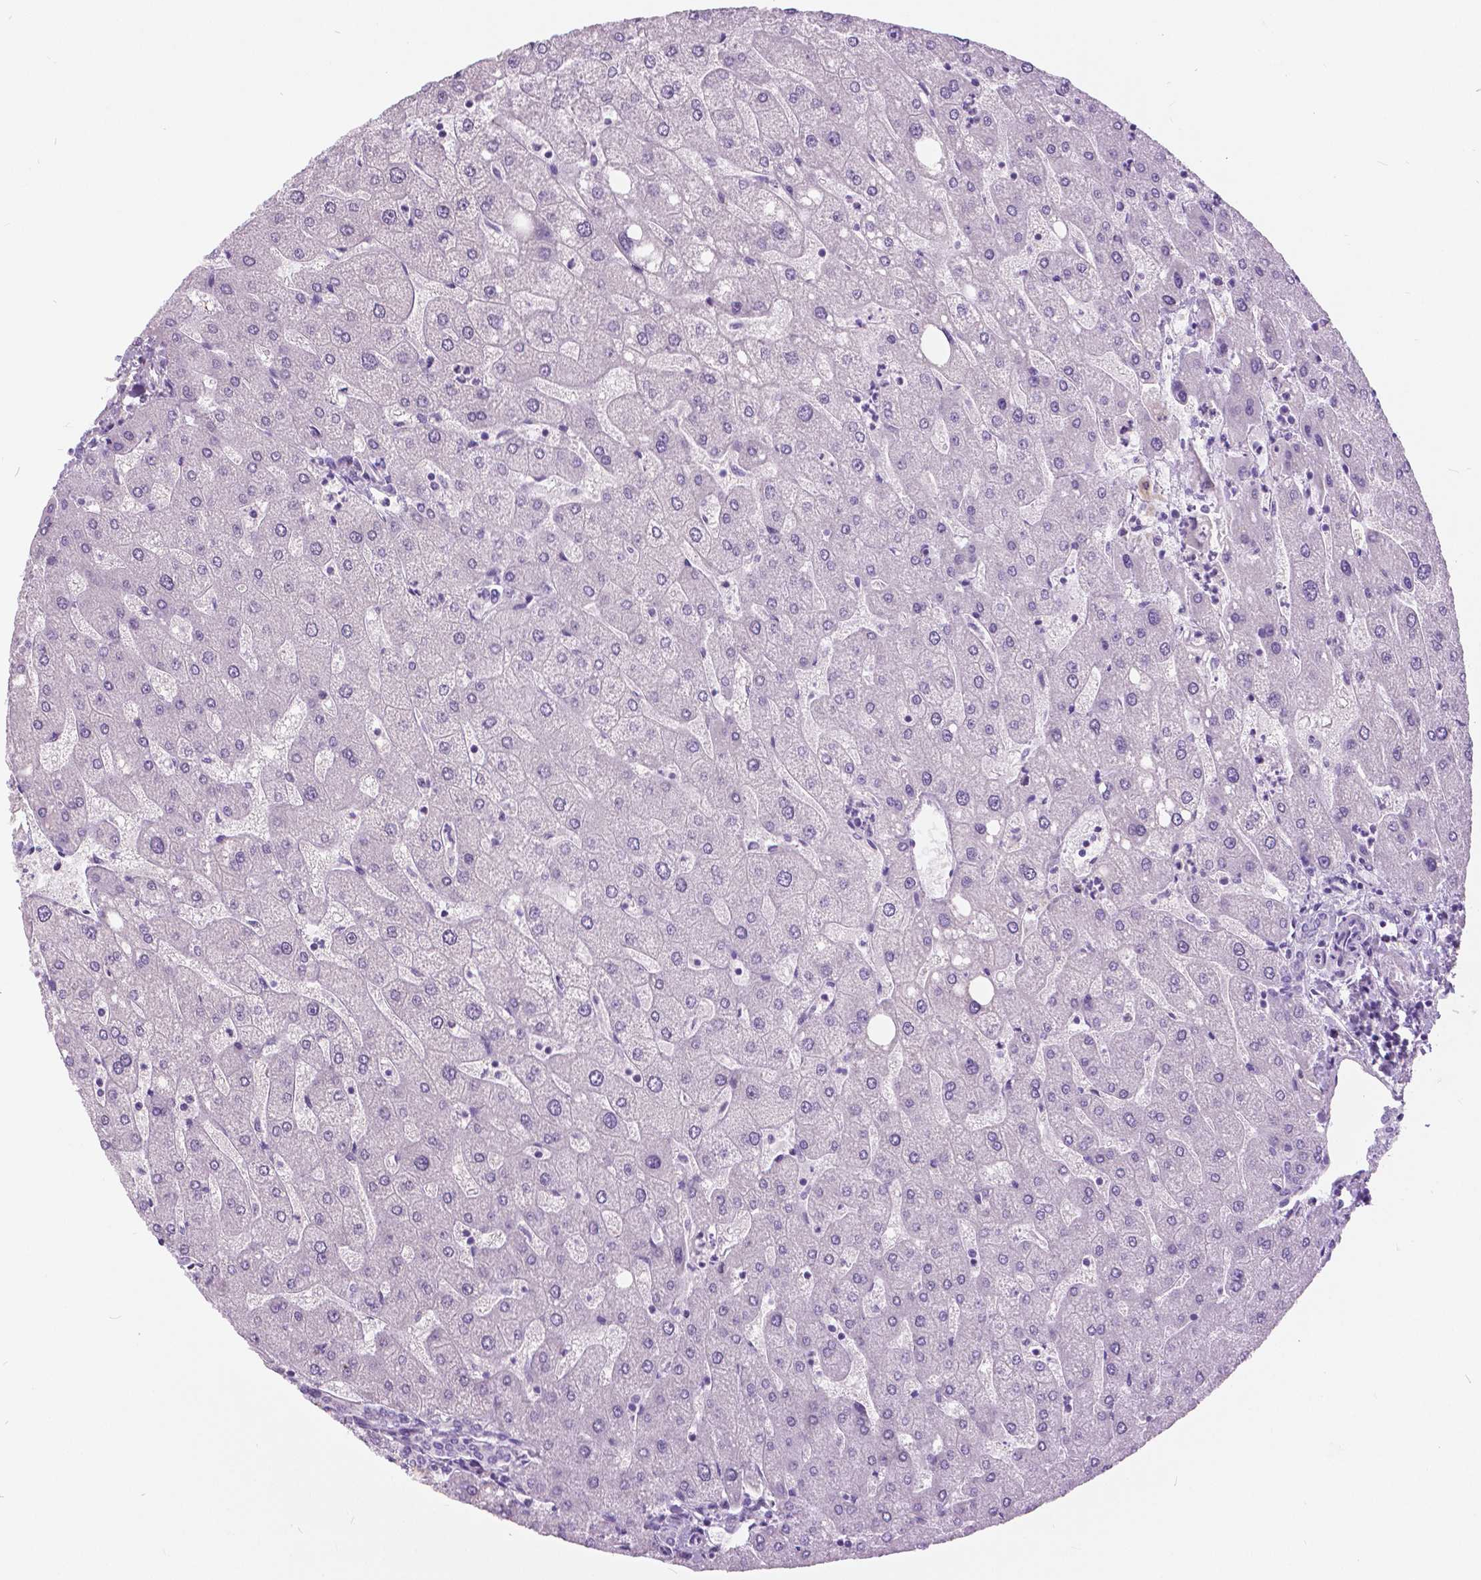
{"staining": {"intensity": "negative", "quantity": "none", "location": "none"}, "tissue": "liver", "cell_type": "Cholangiocytes", "image_type": "normal", "snomed": [{"axis": "morphology", "description": "Normal tissue, NOS"}, {"axis": "topography", "description": "Liver"}], "caption": "Immunohistochemical staining of unremarkable human liver demonstrates no significant staining in cholangiocytes.", "gene": "MYOM1", "patient": {"sex": "male", "age": 67}}